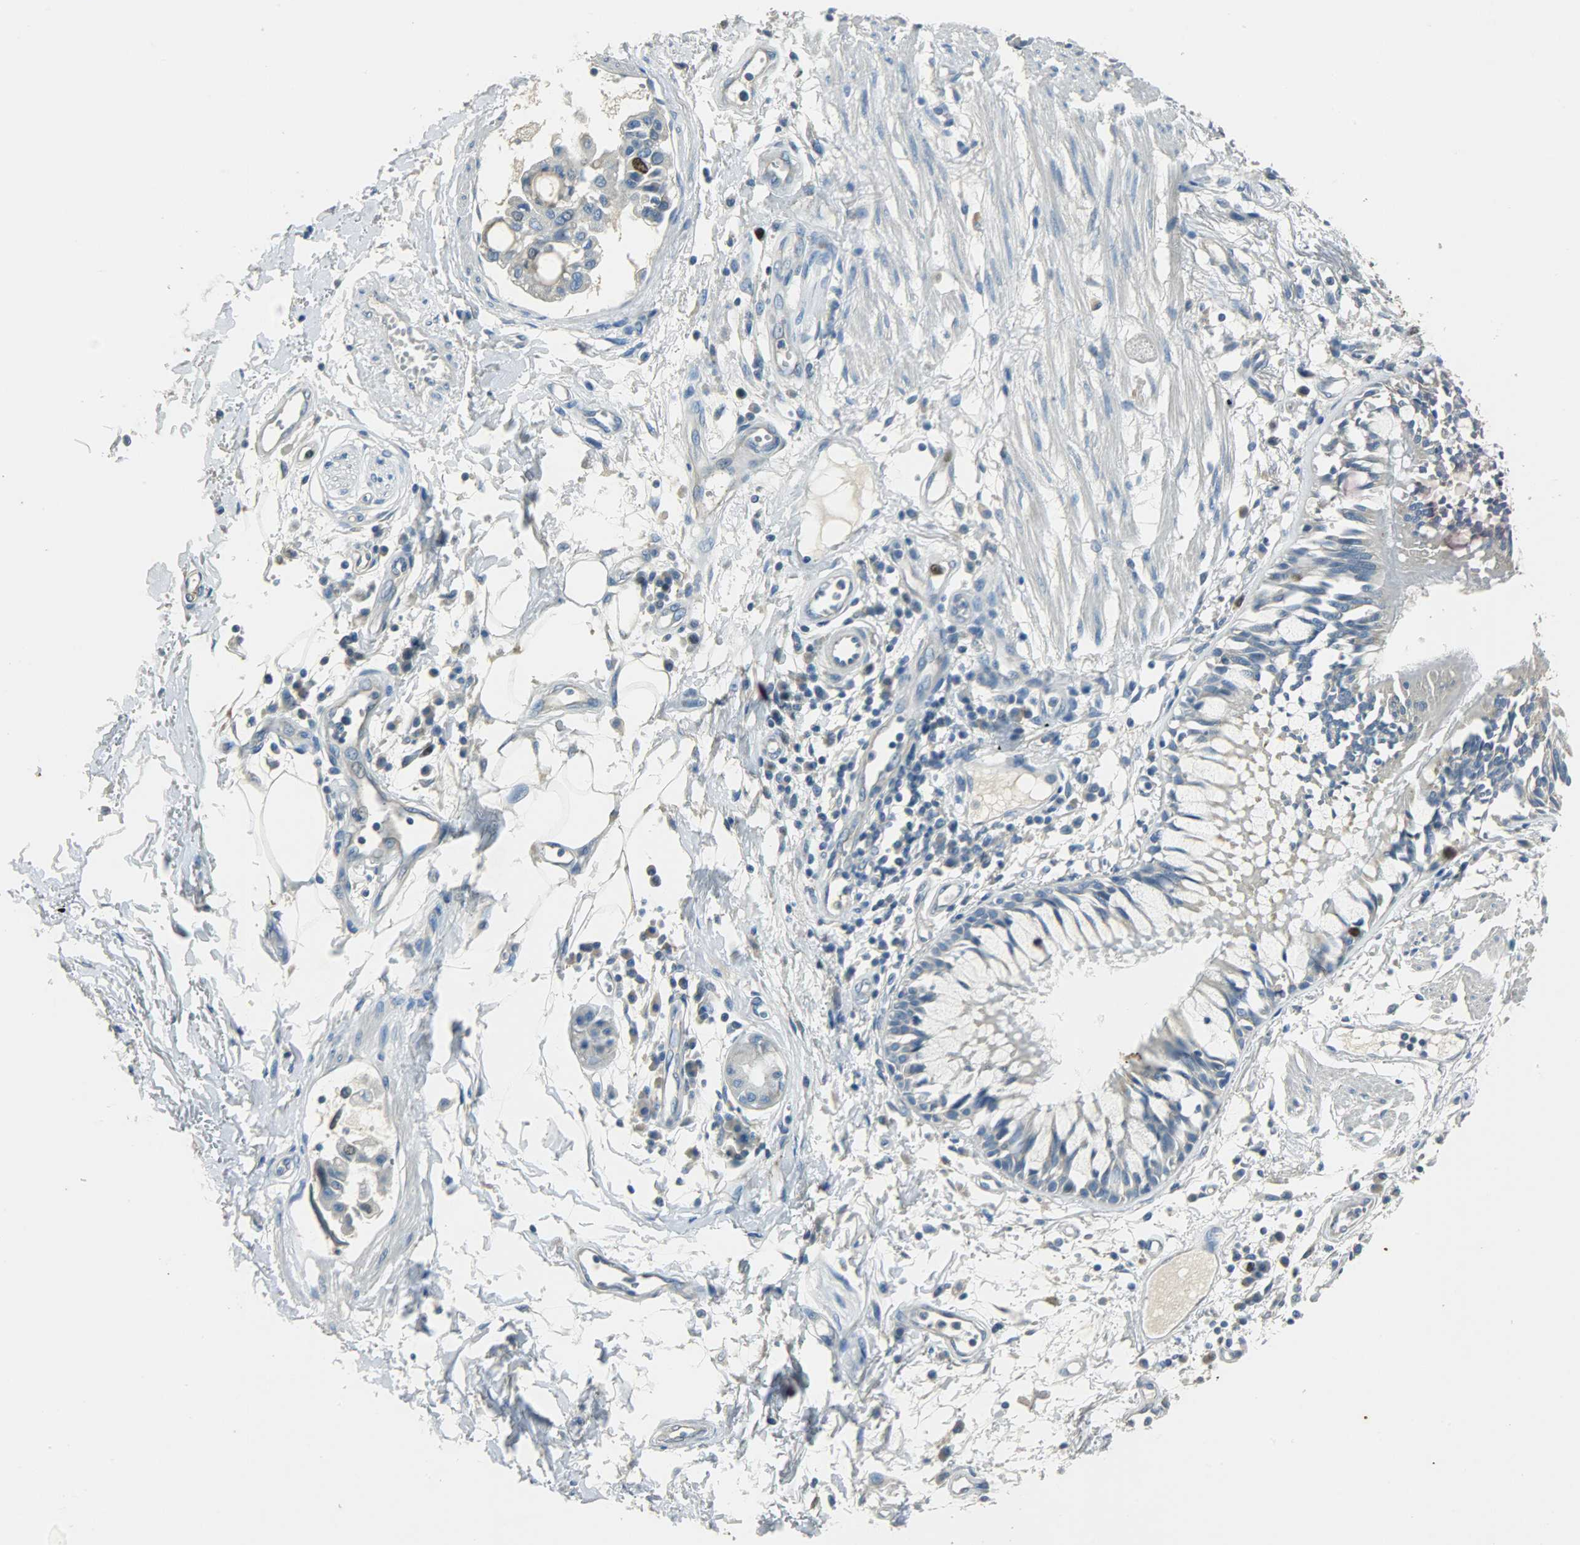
{"staining": {"intensity": "negative", "quantity": "none", "location": "none"}, "tissue": "adipose tissue", "cell_type": "Adipocytes", "image_type": "normal", "snomed": [{"axis": "morphology", "description": "Normal tissue, NOS"}, {"axis": "morphology", "description": "Adenocarcinoma, NOS"}, {"axis": "topography", "description": "Cartilage tissue"}, {"axis": "topography", "description": "Bronchus"}, {"axis": "topography", "description": "Lung"}], "caption": "Immunohistochemistry (IHC) photomicrograph of benign human adipose tissue stained for a protein (brown), which shows no positivity in adipocytes. (Immunohistochemistry (IHC), brightfield microscopy, high magnification).", "gene": "TPX2", "patient": {"sex": "female", "age": 67}}